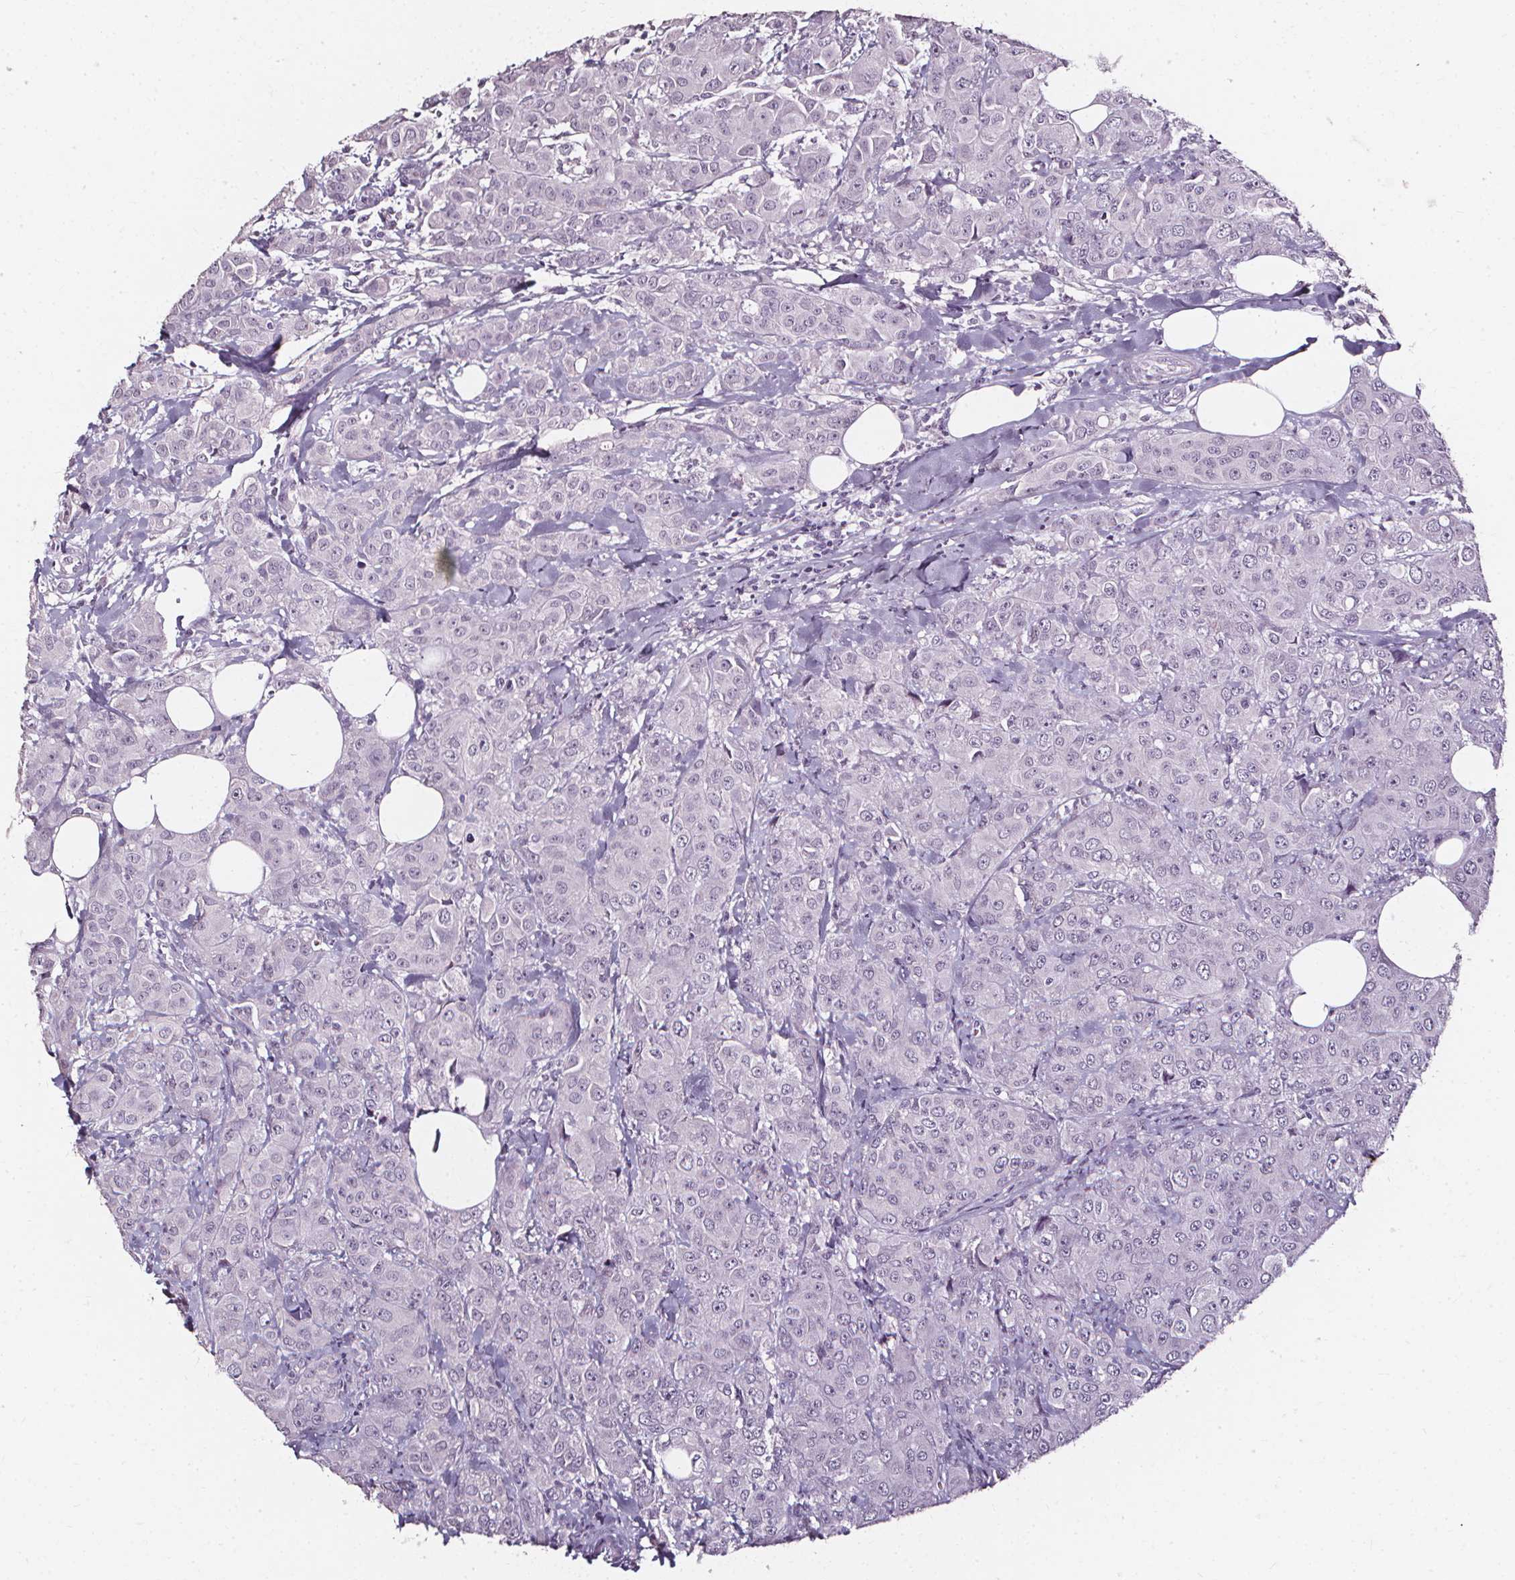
{"staining": {"intensity": "negative", "quantity": "none", "location": "none"}, "tissue": "breast cancer", "cell_type": "Tumor cells", "image_type": "cancer", "snomed": [{"axis": "morphology", "description": "Normal tissue, NOS"}, {"axis": "morphology", "description": "Duct carcinoma"}, {"axis": "topography", "description": "Breast"}], "caption": "Immunohistochemical staining of human infiltrating ductal carcinoma (breast) reveals no significant positivity in tumor cells. (Stains: DAB immunohistochemistry (IHC) with hematoxylin counter stain, Microscopy: brightfield microscopy at high magnification).", "gene": "DEFA5", "patient": {"sex": "female", "age": 43}}